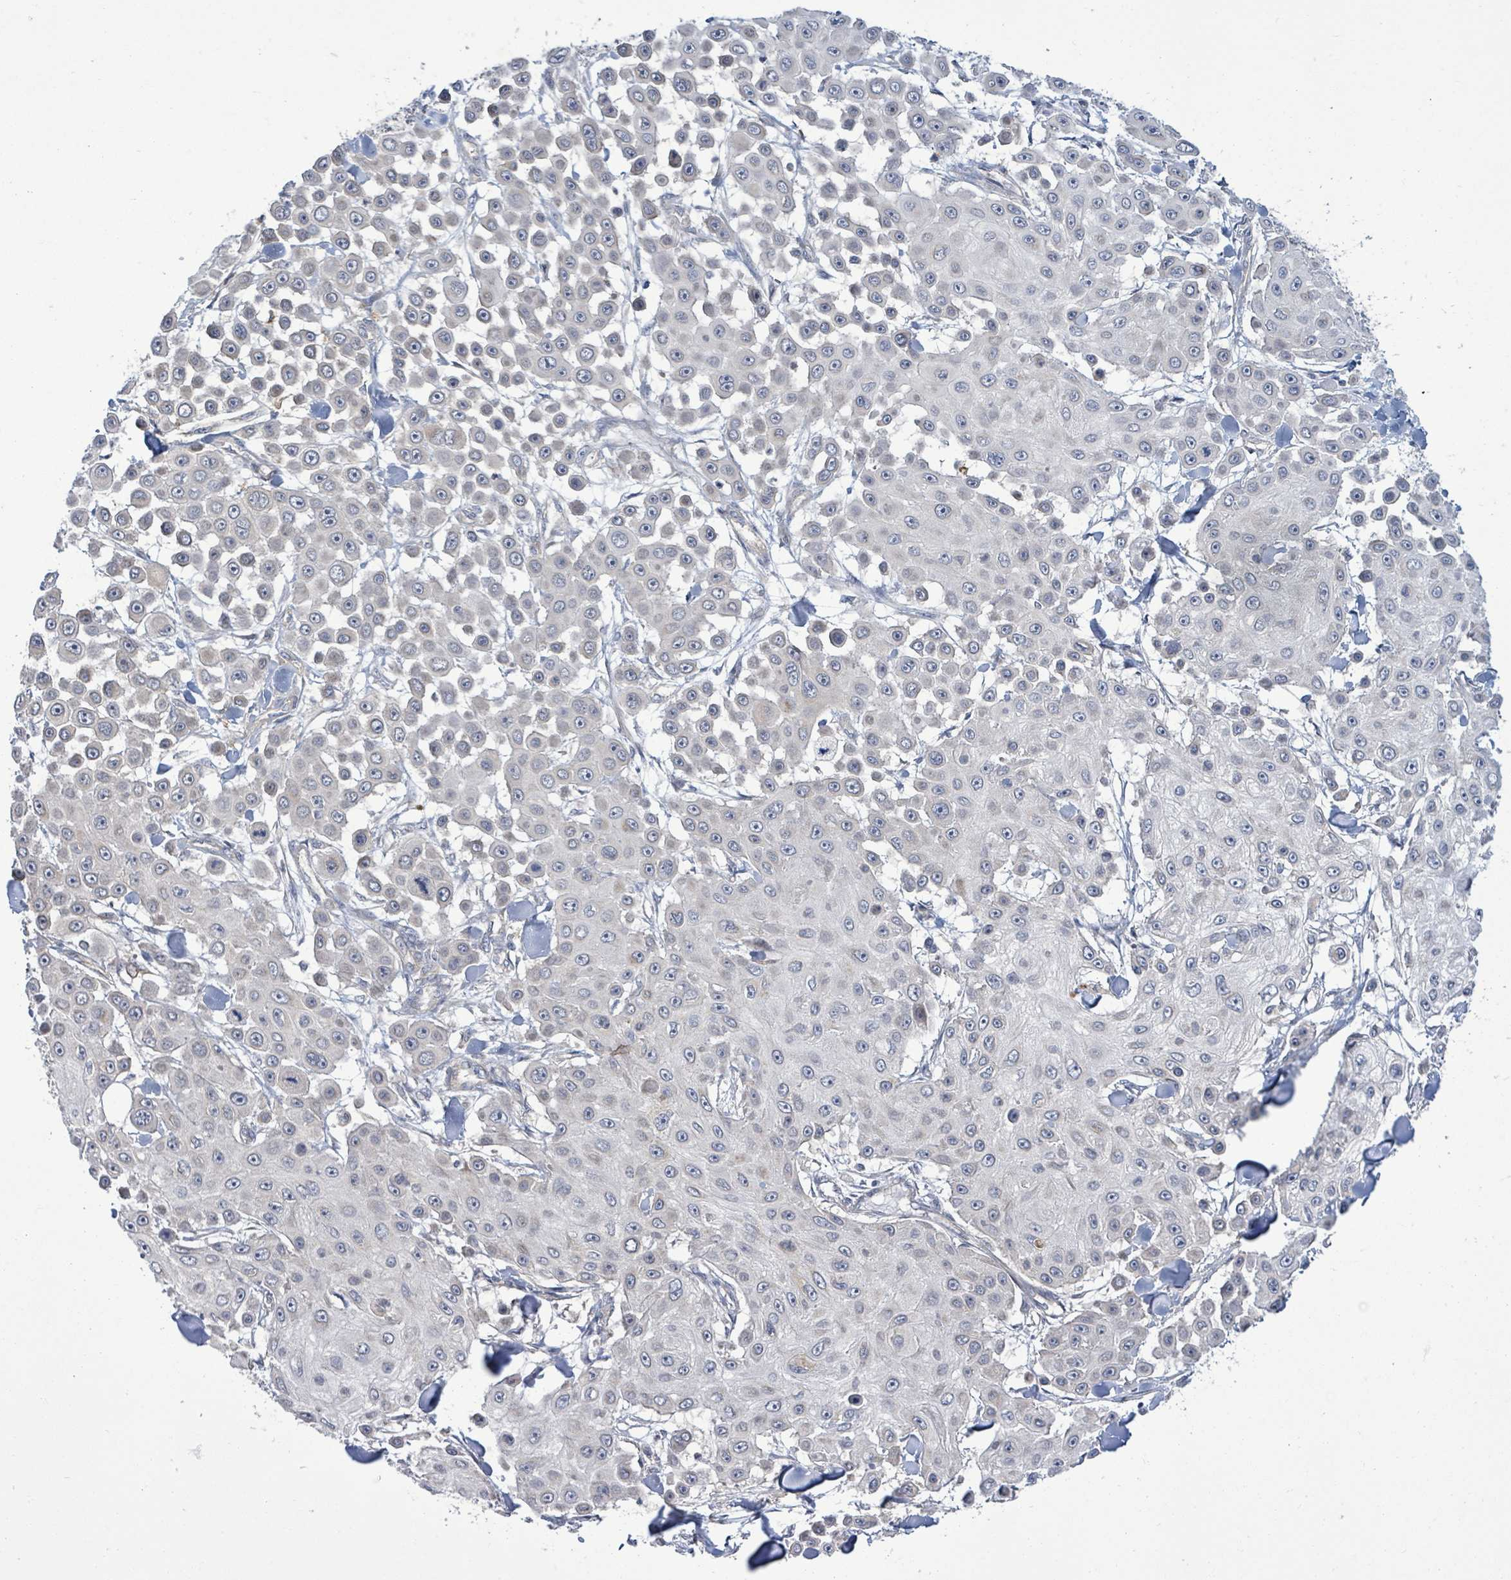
{"staining": {"intensity": "negative", "quantity": "none", "location": "none"}, "tissue": "skin cancer", "cell_type": "Tumor cells", "image_type": "cancer", "snomed": [{"axis": "morphology", "description": "Squamous cell carcinoma, NOS"}, {"axis": "topography", "description": "Skin"}], "caption": "Tumor cells are negative for brown protein staining in skin cancer.", "gene": "KBTBD11", "patient": {"sex": "male", "age": 67}}